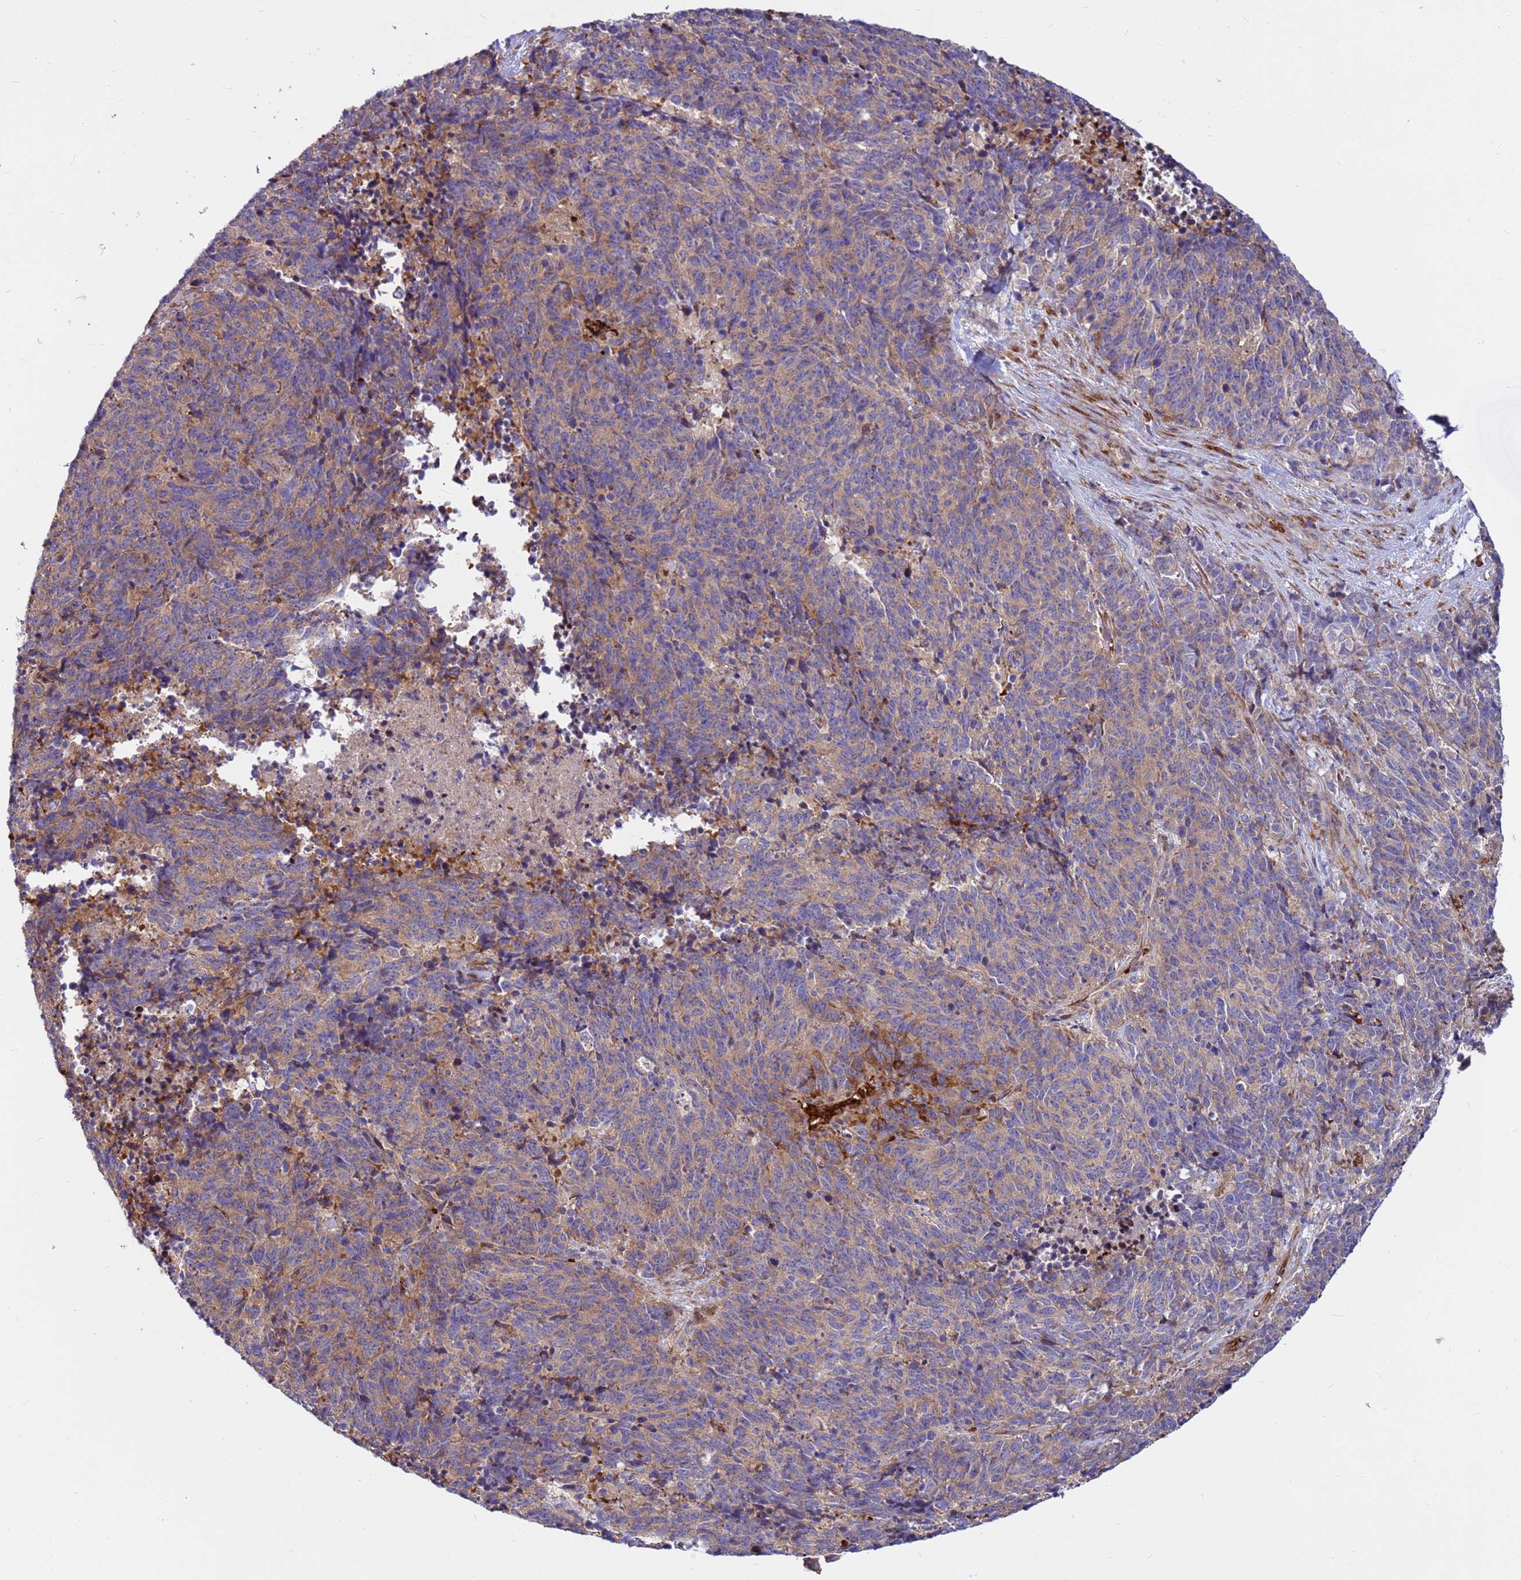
{"staining": {"intensity": "weak", "quantity": "25%-75%", "location": "cytoplasmic/membranous"}, "tissue": "cervical cancer", "cell_type": "Tumor cells", "image_type": "cancer", "snomed": [{"axis": "morphology", "description": "Squamous cell carcinoma, NOS"}, {"axis": "topography", "description": "Cervix"}], "caption": "Immunohistochemistry (IHC) of human cervical squamous cell carcinoma demonstrates low levels of weak cytoplasmic/membranous positivity in about 25%-75% of tumor cells.", "gene": "ZNF669", "patient": {"sex": "female", "age": 29}}